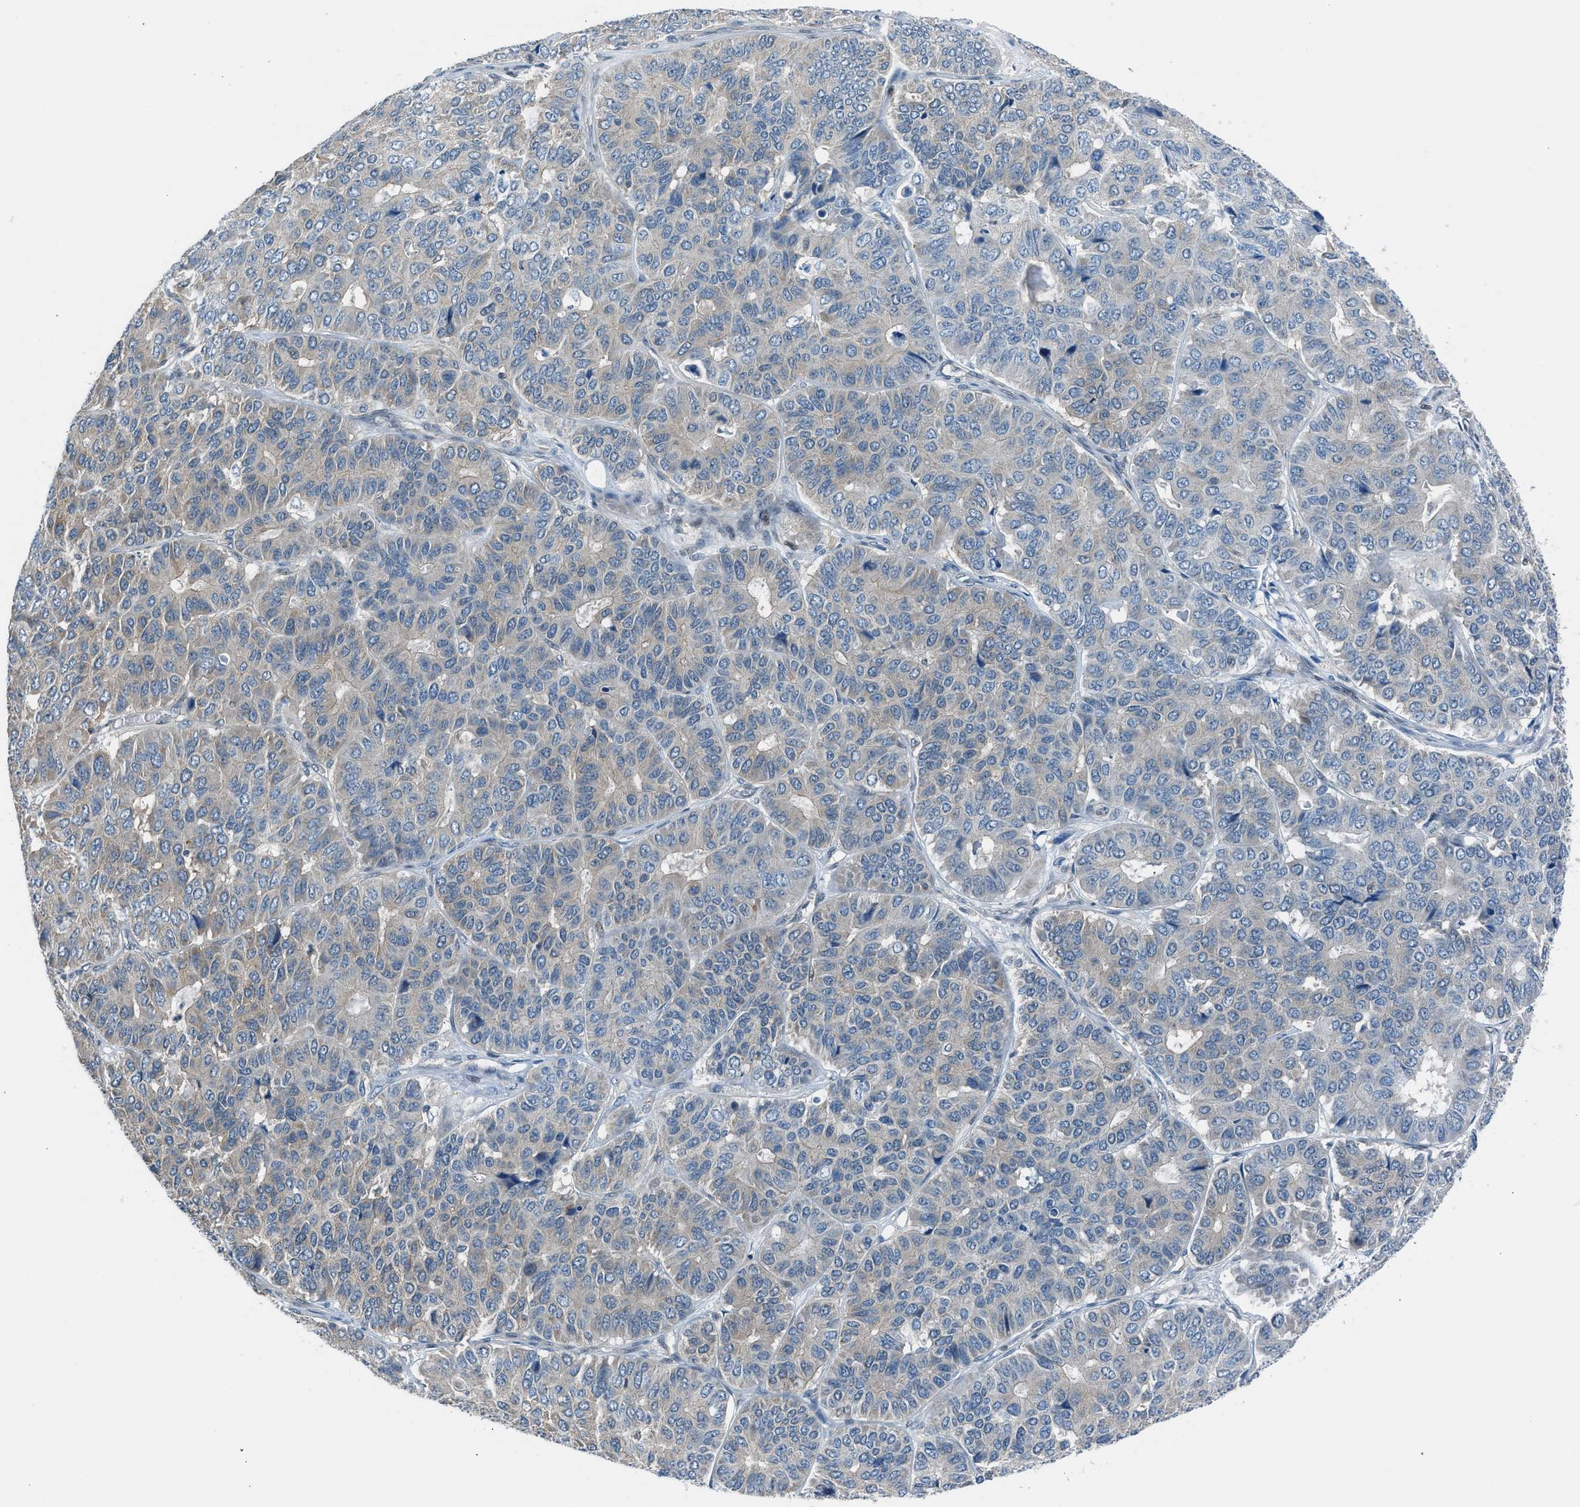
{"staining": {"intensity": "weak", "quantity": "25%-75%", "location": "cytoplasmic/membranous"}, "tissue": "pancreatic cancer", "cell_type": "Tumor cells", "image_type": "cancer", "snomed": [{"axis": "morphology", "description": "Adenocarcinoma, NOS"}, {"axis": "topography", "description": "Pancreas"}], "caption": "DAB immunohistochemical staining of pancreatic cancer shows weak cytoplasmic/membranous protein staining in about 25%-75% of tumor cells.", "gene": "LMLN", "patient": {"sex": "male", "age": 50}}